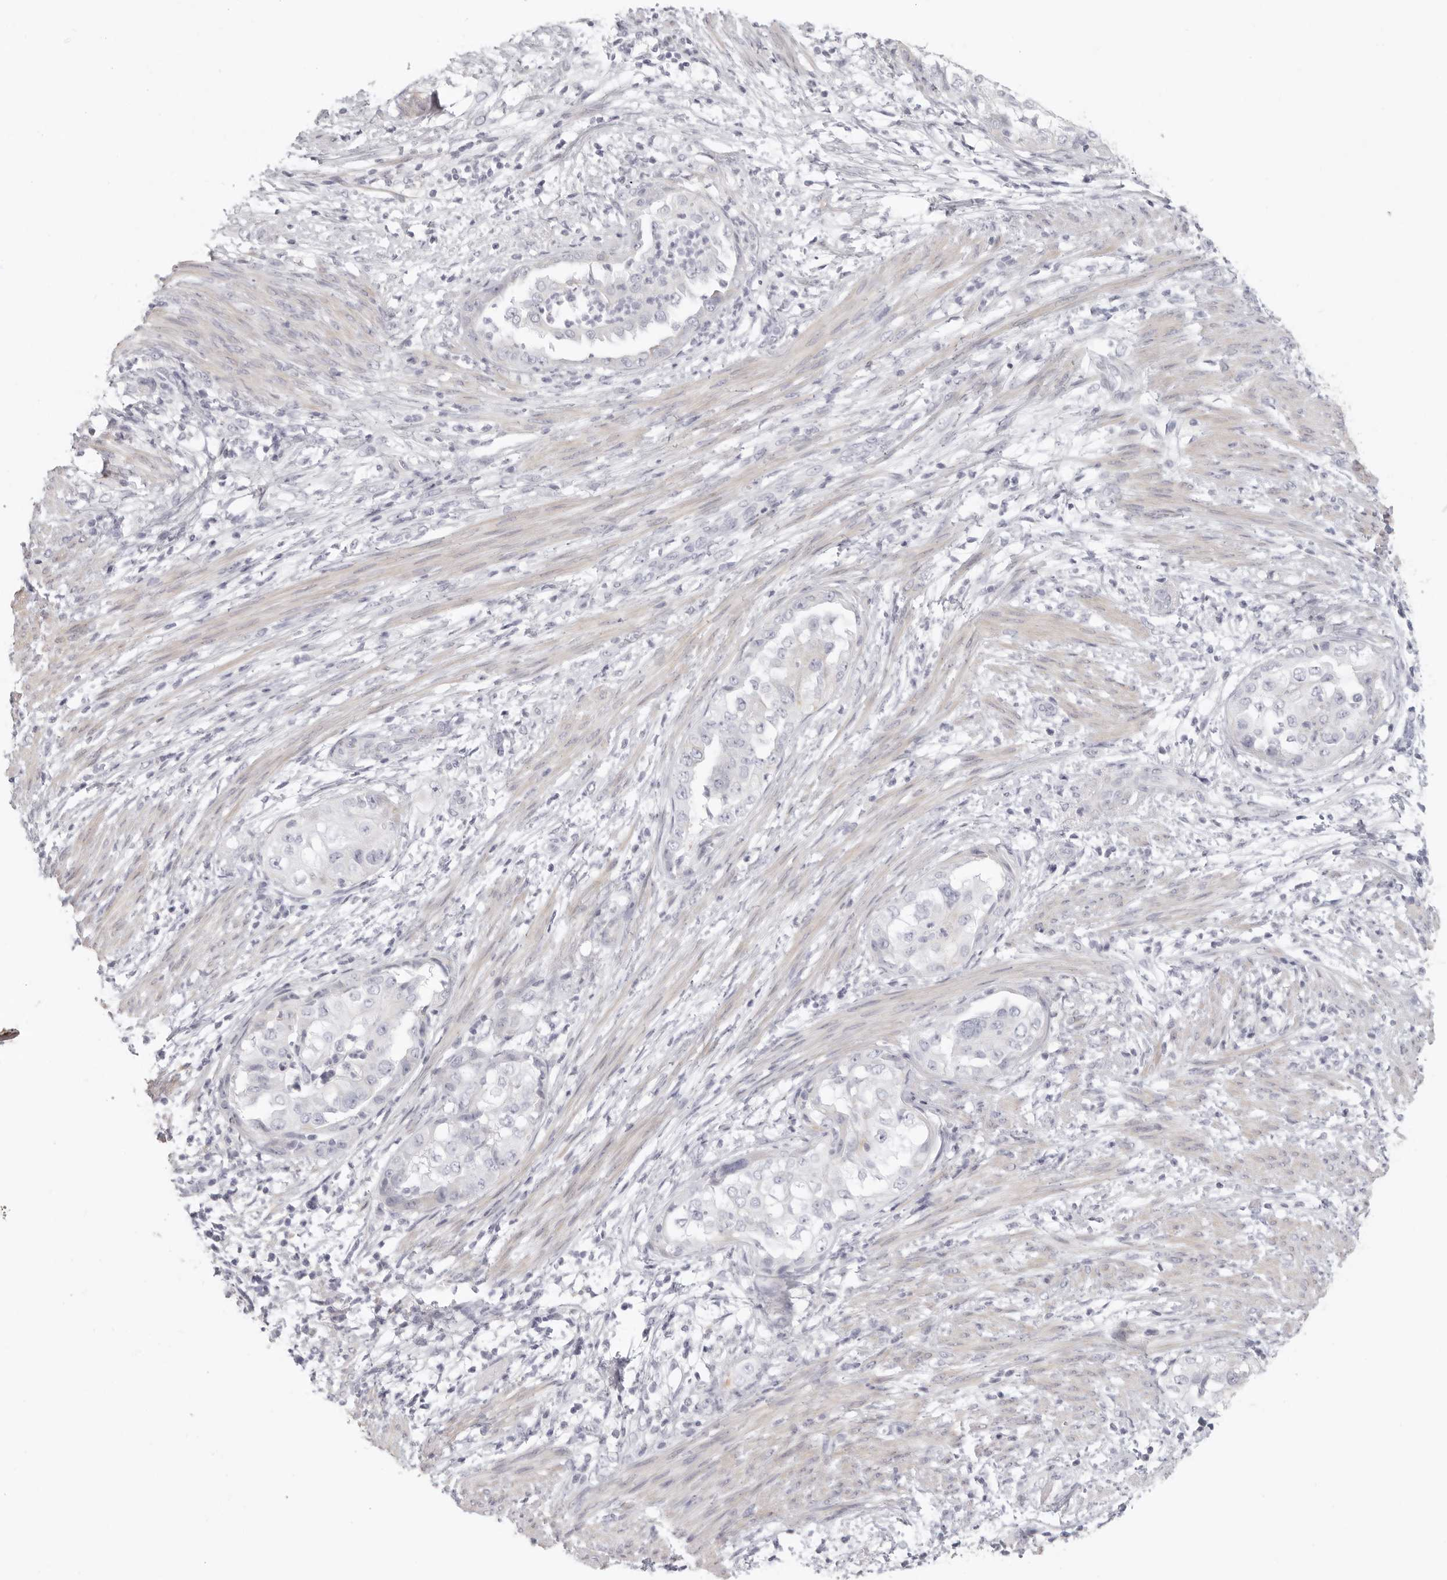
{"staining": {"intensity": "negative", "quantity": "none", "location": "none"}, "tissue": "endometrial cancer", "cell_type": "Tumor cells", "image_type": "cancer", "snomed": [{"axis": "morphology", "description": "Adenocarcinoma, NOS"}, {"axis": "topography", "description": "Endometrium"}], "caption": "Adenocarcinoma (endometrial) was stained to show a protein in brown. There is no significant staining in tumor cells.", "gene": "RXFP1", "patient": {"sex": "female", "age": 85}}